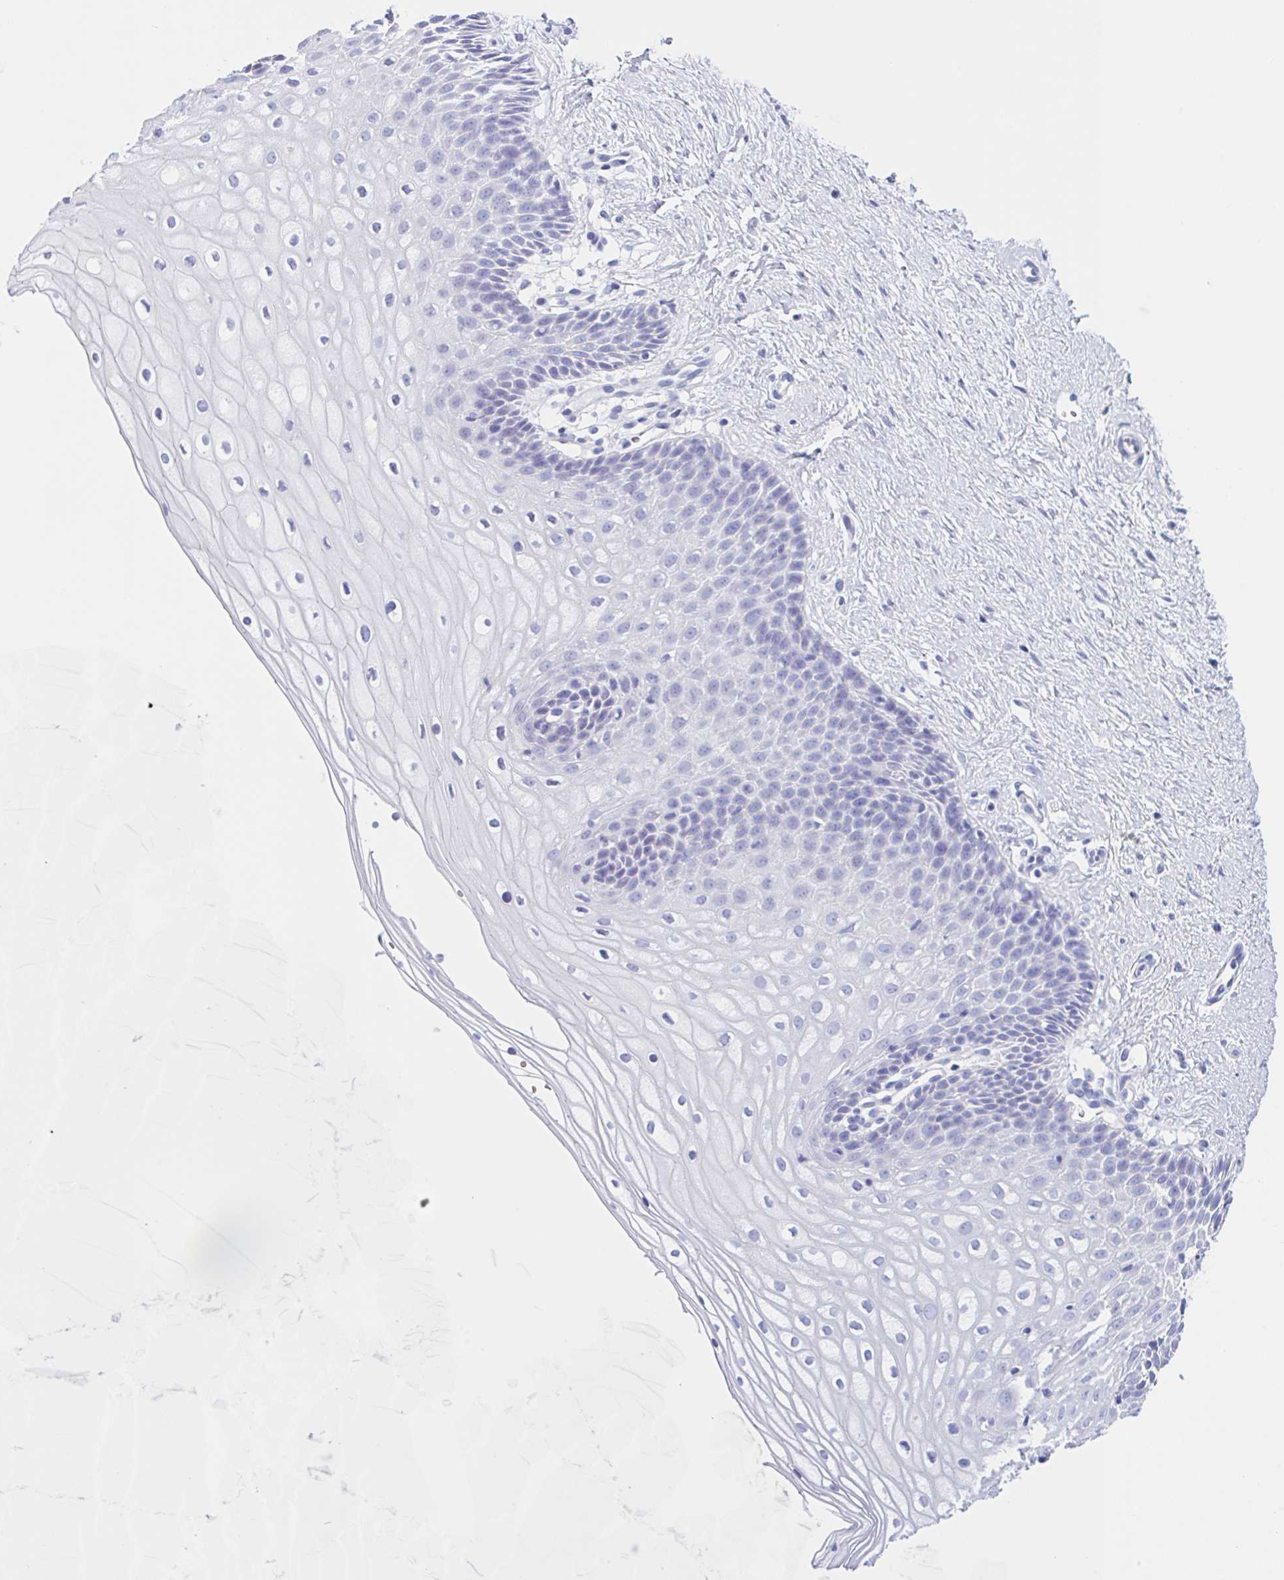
{"staining": {"intensity": "negative", "quantity": "none", "location": "none"}, "tissue": "cervix", "cell_type": "Glandular cells", "image_type": "normal", "snomed": [{"axis": "morphology", "description": "Normal tissue, NOS"}, {"axis": "topography", "description": "Cervix"}], "caption": "Protein analysis of unremarkable cervix reveals no significant expression in glandular cells. Brightfield microscopy of IHC stained with DAB (brown) and hematoxylin (blue), captured at high magnification.", "gene": "ANKRD9", "patient": {"sex": "female", "age": 36}}